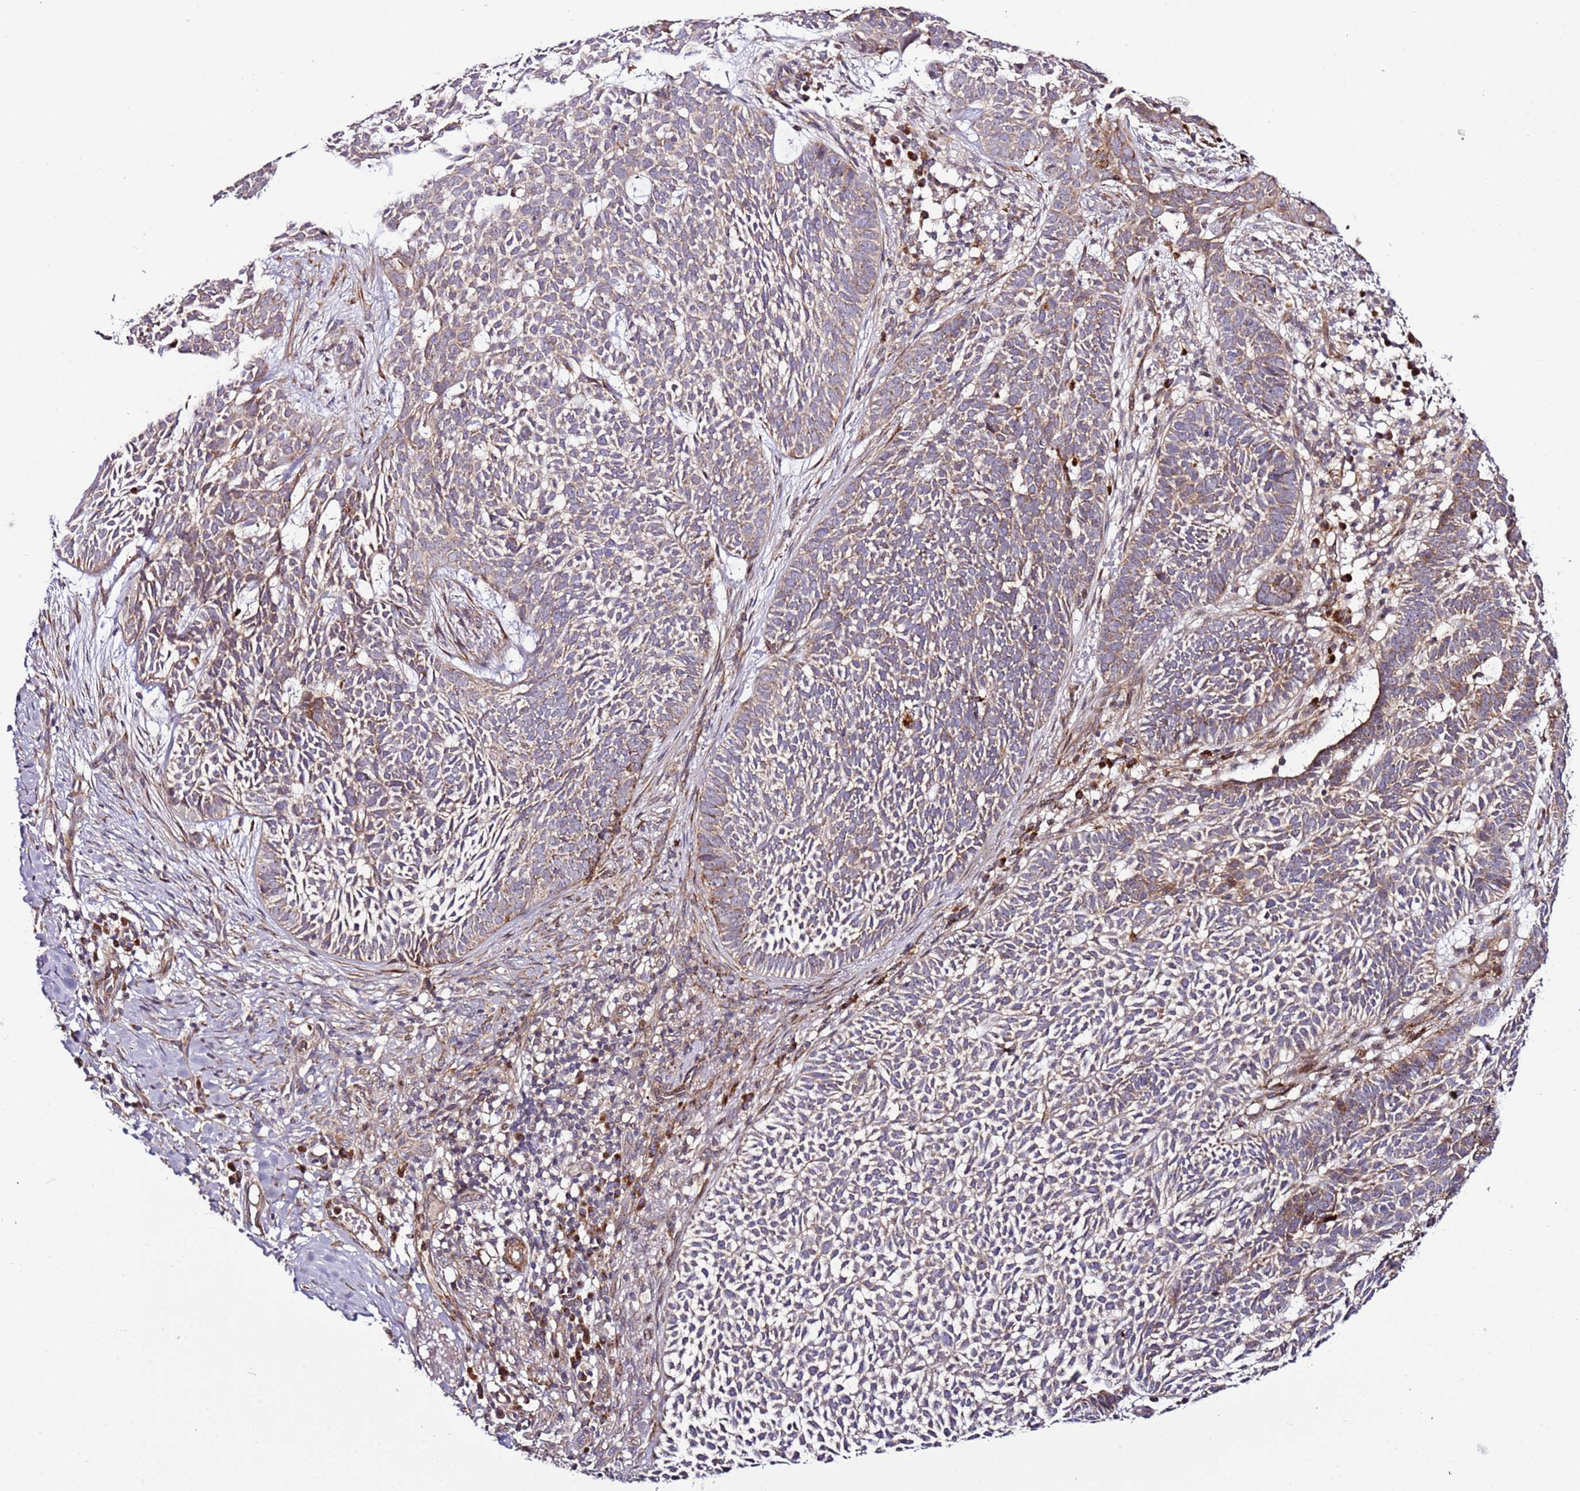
{"staining": {"intensity": "weak", "quantity": "25%-75%", "location": "cytoplasmic/membranous"}, "tissue": "skin cancer", "cell_type": "Tumor cells", "image_type": "cancer", "snomed": [{"axis": "morphology", "description": "Basal cell carcinoma"}, {"axis": "topography", "description": "Skin"}], "caption": "A micrograph of skin cancer (basal cell carcinoma) stained for a protein displays weak cytoplasmic/membranous brown staining in tumor cells. (DAB IHC with brightfield microscopy, high magnification).", "gene": "PVRIG", "patient": {"sex": "female", "age": 78}}